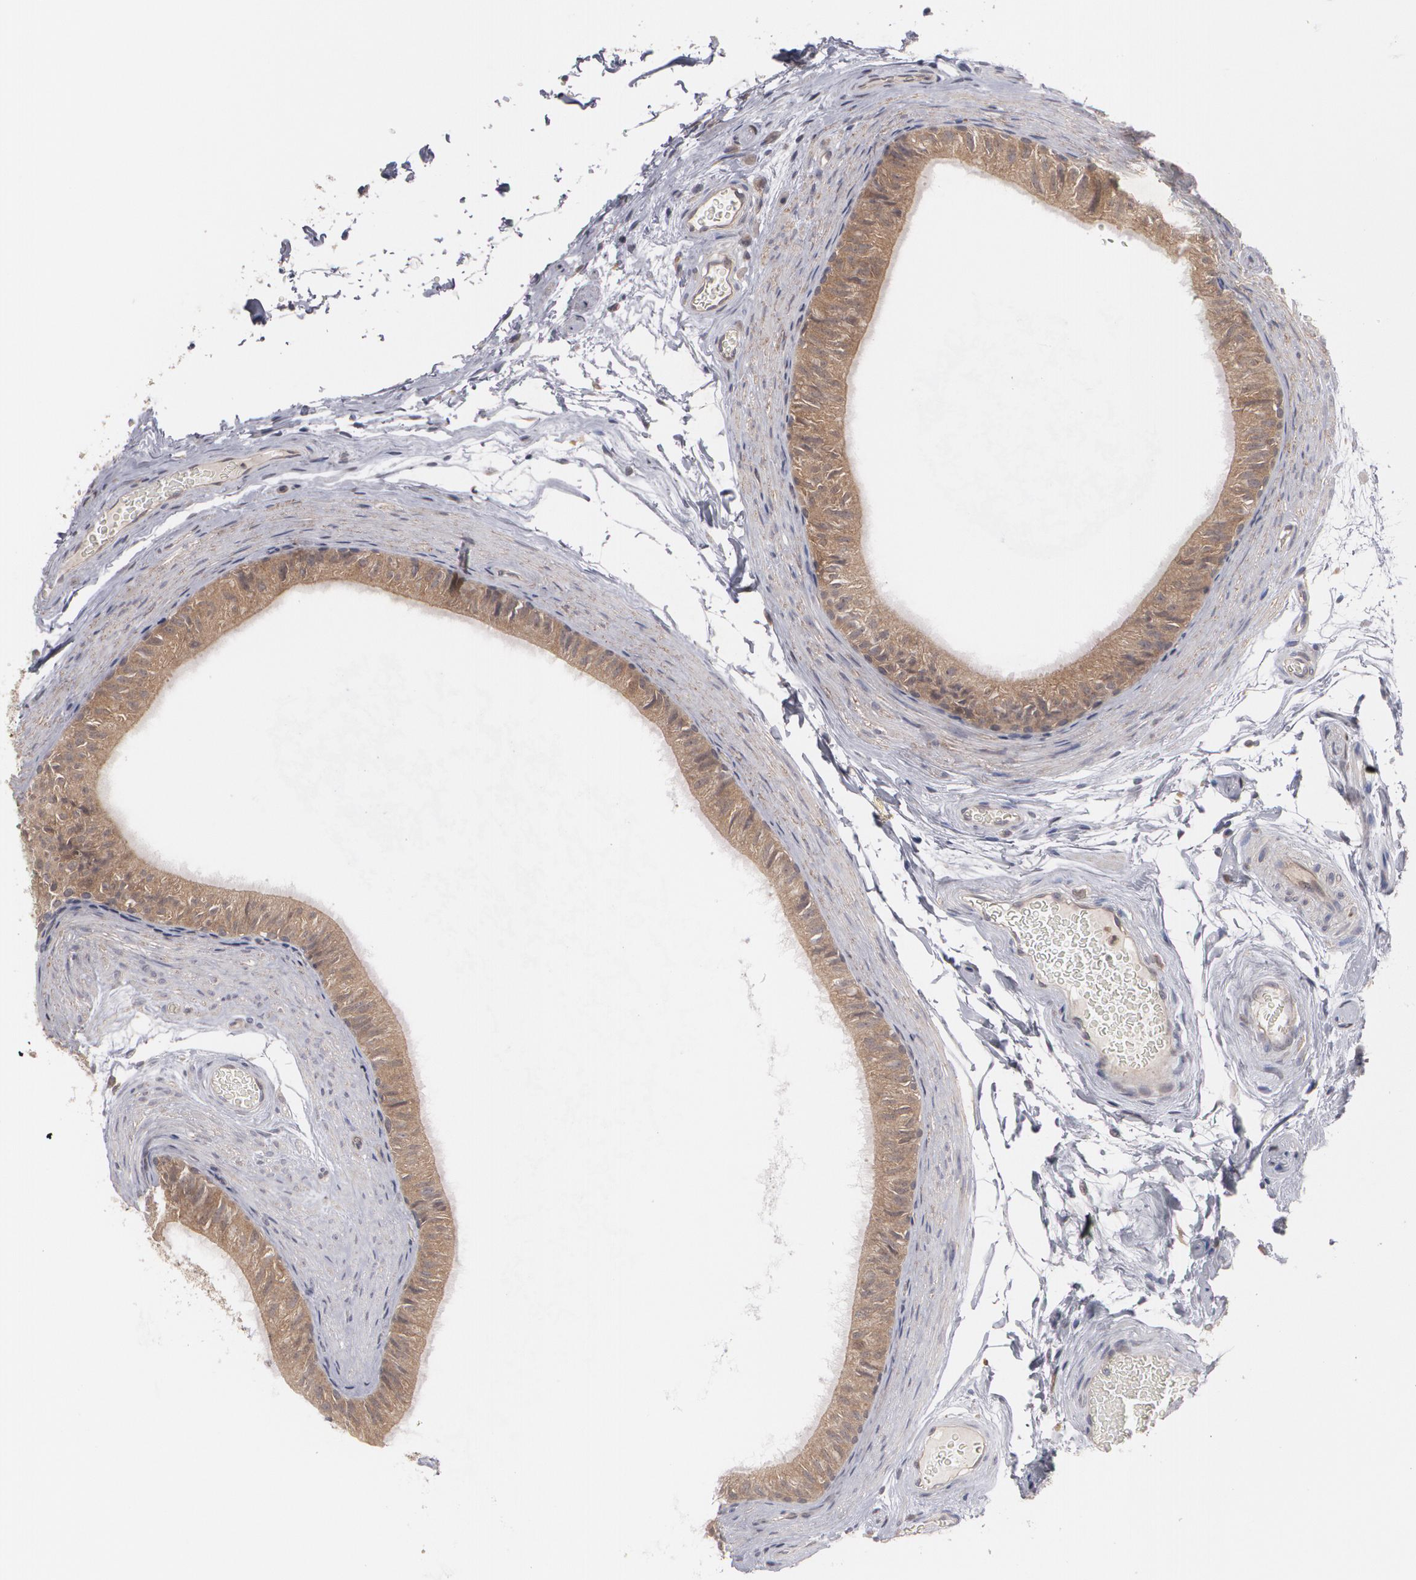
{"staining": {"intensity": "weak", "quantity": ">75%", "location": "cytoplasmic/membranous"}, "tissue": "epididymis", "cell_type": "Glandular cells", "image_type": "normal", "snomed": [{"axis": "morphology", "description": "Normal tissue, NOS"}, {"axis": "topography", "description": "Testis"}, {"axis": "topography", "description": "Epididymis"}], "caption": "Brown immunohistochemical staining in unremarkable epididymis reveals weak cytoplasmic/membranous expression in about >75% of glandular cells.", "gene": "HTT", "patient": {"sex": "male", "age": 36}}